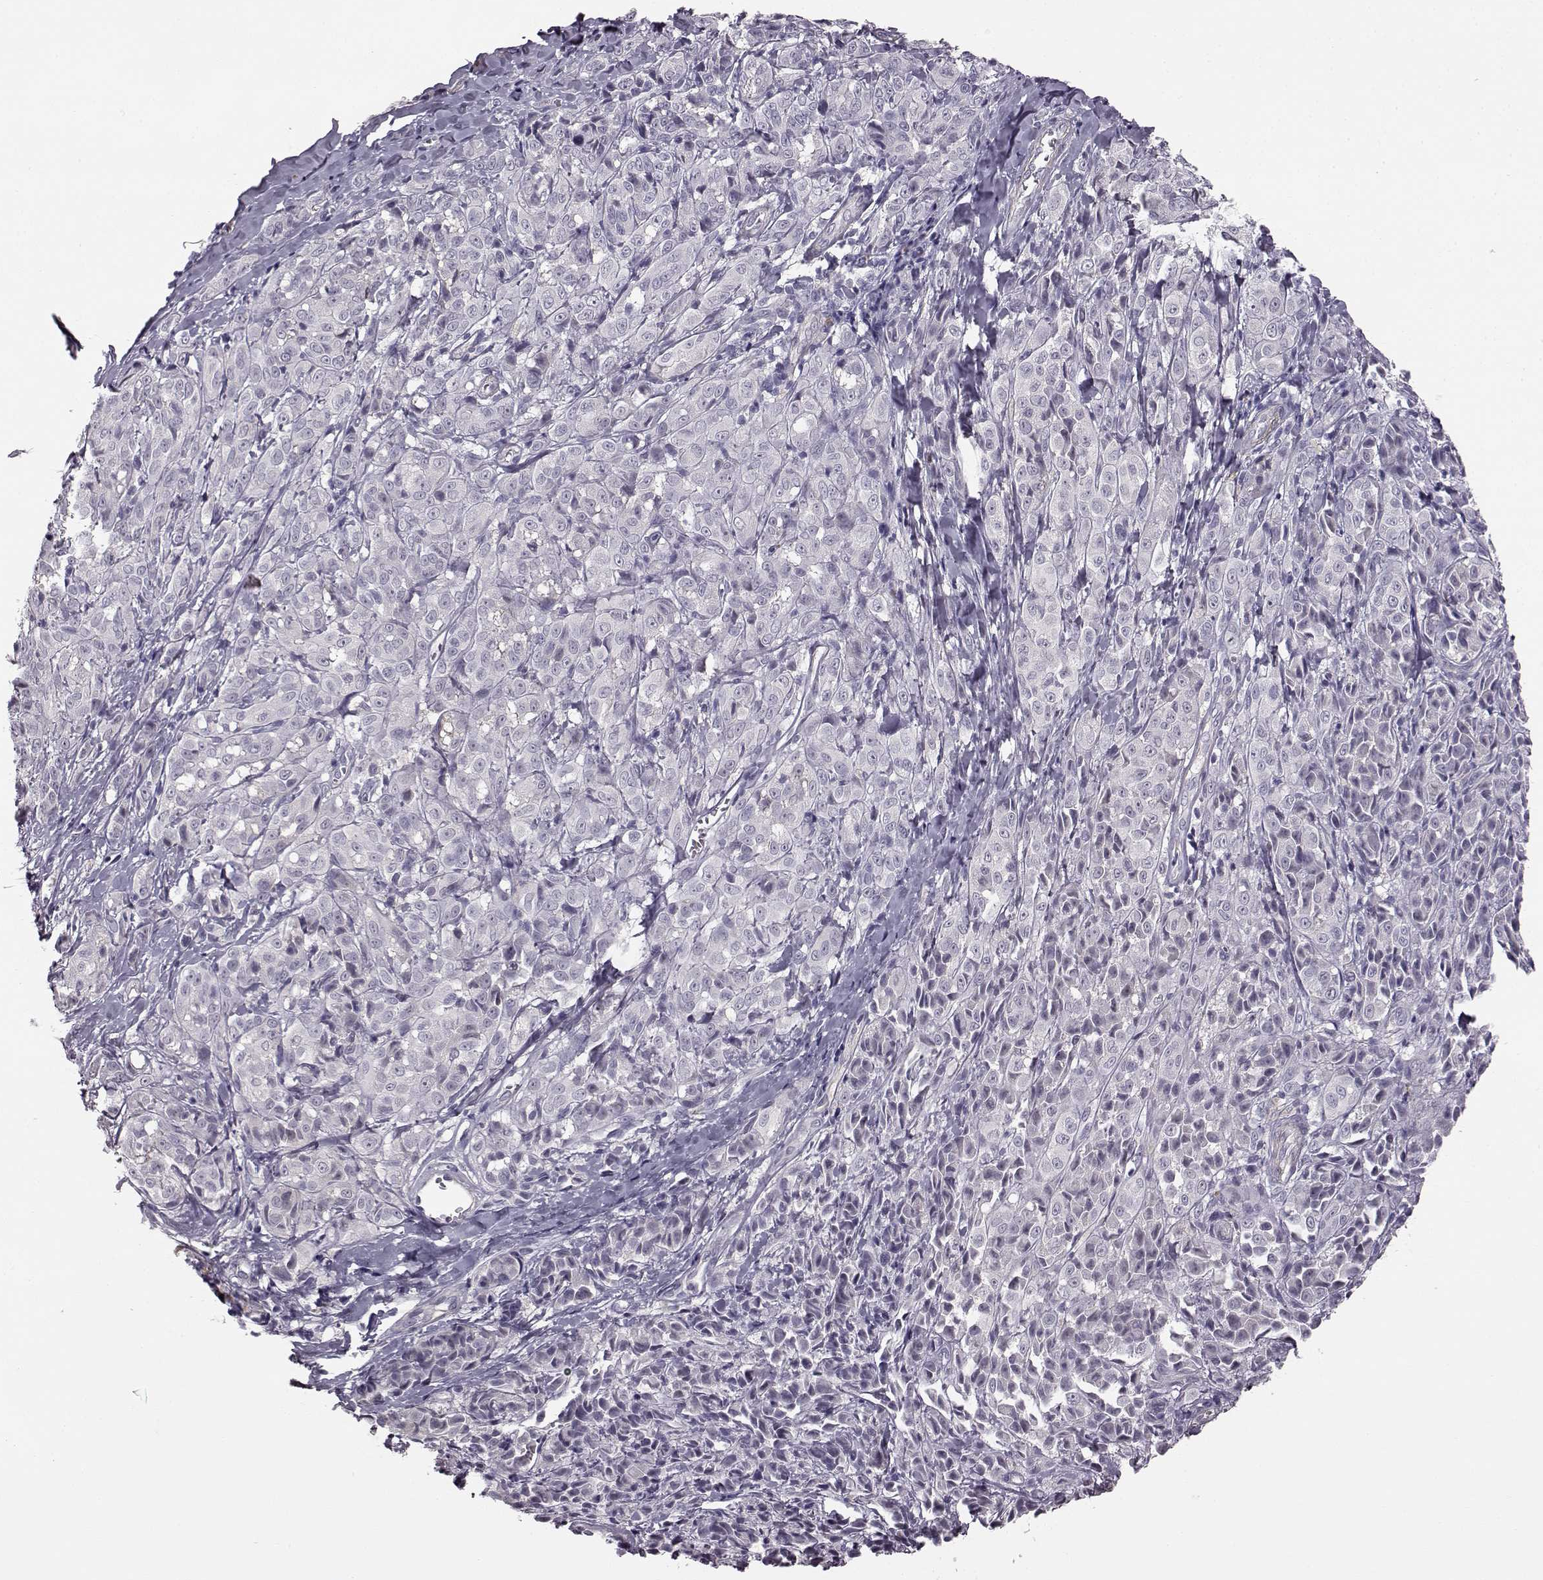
{"staining": {"intensity": "negative", "quantity": "none", "location": "none"}, "tissue": "melanoma", "cell_type": "Tumor cells", "image_type": "cancer", "snomed": [{"axis": "morphology", "description": "Malignant melanoma, NOS"}, {"axis": "topography", "description": "Skin"}], "caption": "IHC of human malignant melanoma demonstrates no positivity in tumor cells.", "gene": "SLCO3A1", "patient": {"sex": "male", "age": 89}}